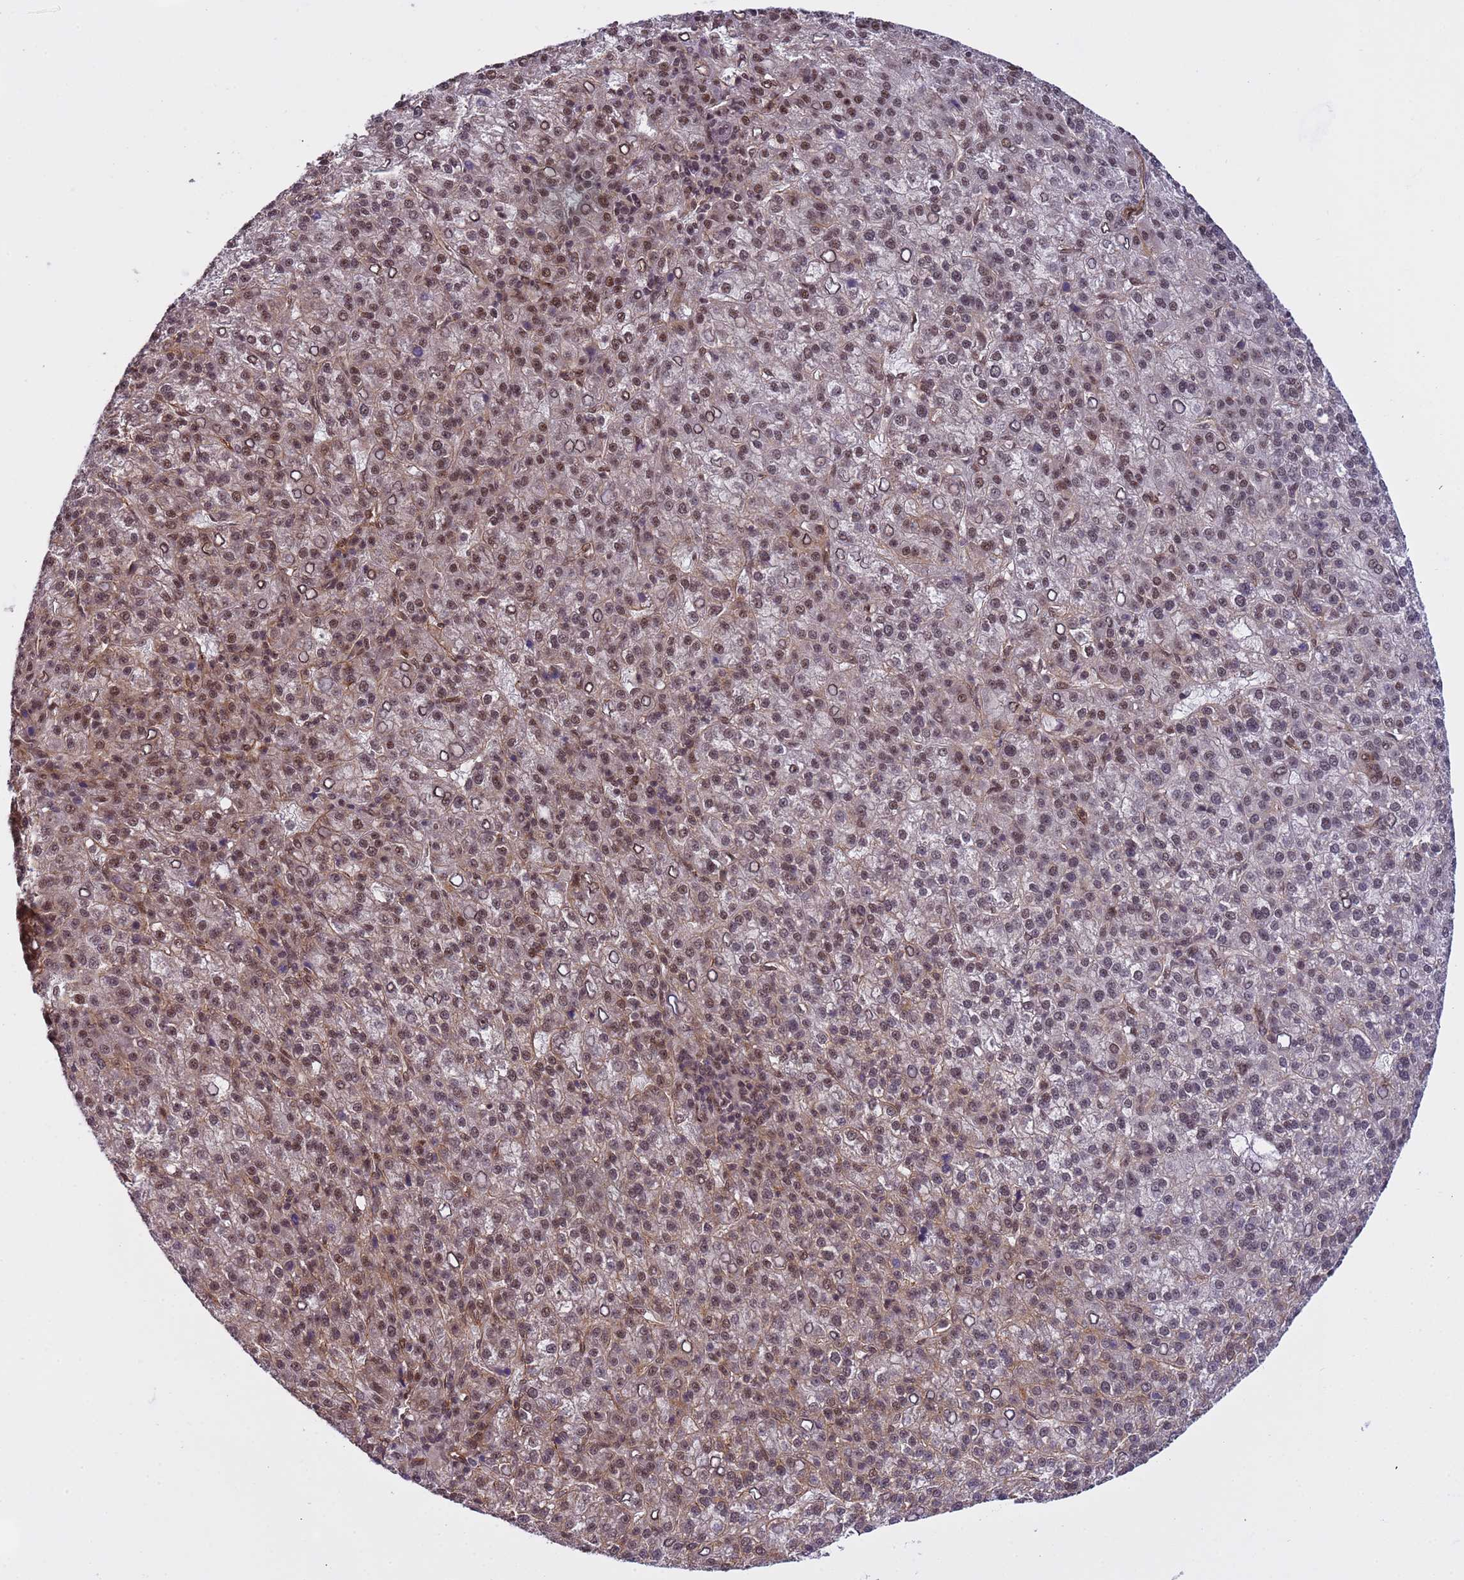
{"staining": {"intensity": "moderate", "quantity": "25%-75%", "location": "nuclear"}, "tissue": "liver cancer", "cell_type": "Tumor cells", "image_type": "cancer", "snomed": [{"axis": "morphology", "description": "Carcinoma, Hepatocellular, NOS"}, {"axis": "topography", "description": "Liver"}], "caption": "Immunohistochemistry of human liver cancer (hepatocellular carcinoma) demonstrates medium levels of moderate nuclear positivity in about 25%-75% of tumor cells. The protein is stained brown, and the nuclei are stained in blue (DAB IHC with brightfield microscopy, high magnification).", "gene": "EMC2", "patient": {"sex": "female", "age": 58}}